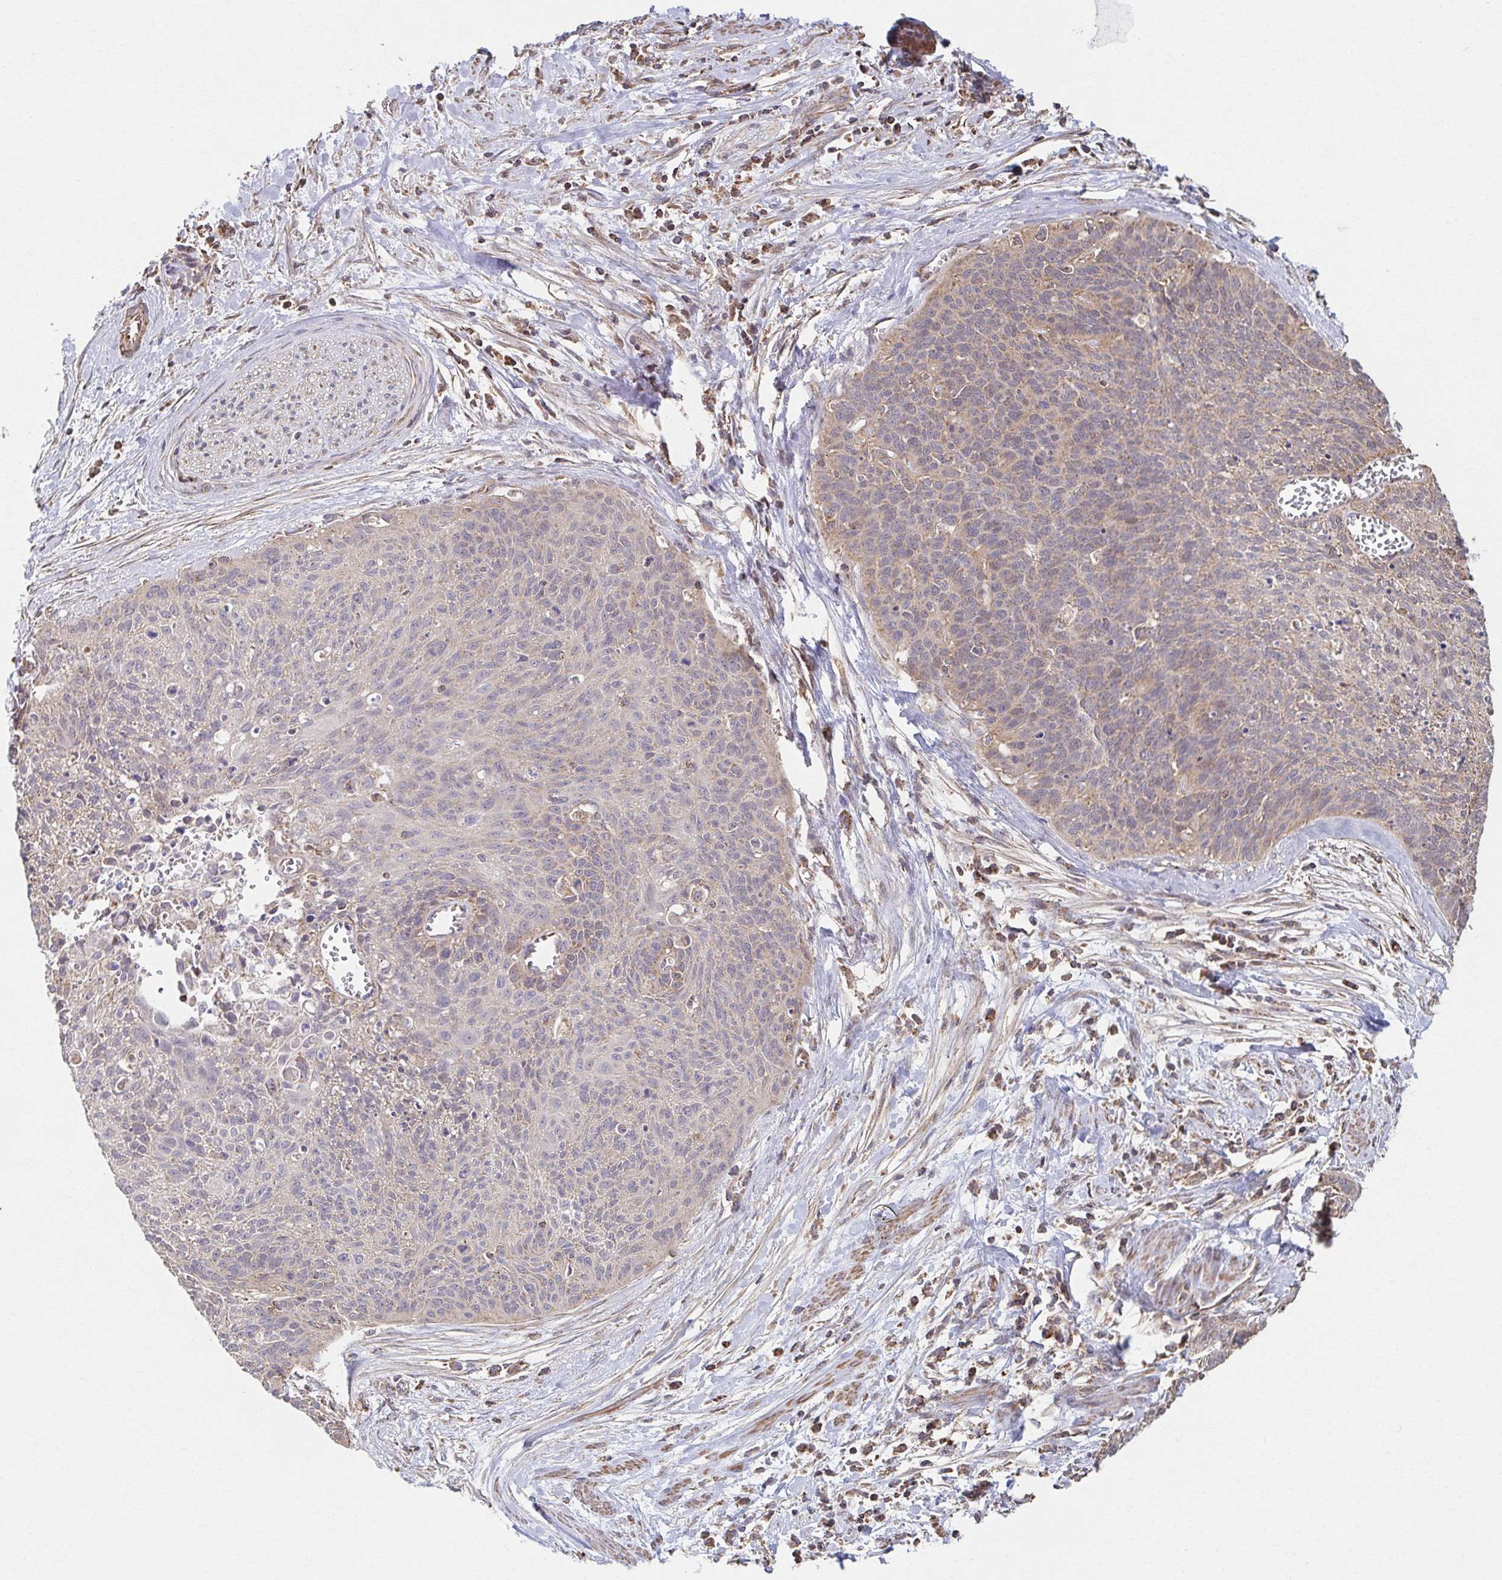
{"staining": {"intensity": "weak", "quantity": "<25%", "location": "cytoplasmic/membranous"}, "tissue": "cervical cancer", "cell_type": "Tumor cells", "image_type": "cancer", "snomed": [{"axis": "morphology", "description": "Squamous cell carcinoma, NOS"}, {"axis": "topography", "description": "Cervix"}], "caption": "Tumor cells are negative for protein expression in human squamous cell carcinoma (cervical). (DAB immunohistochemistry (IHC) visualized using brightfield microscopy, high magnification).", "gene": "KLHL34", "patient": {"sex": "female", "age": 55}}